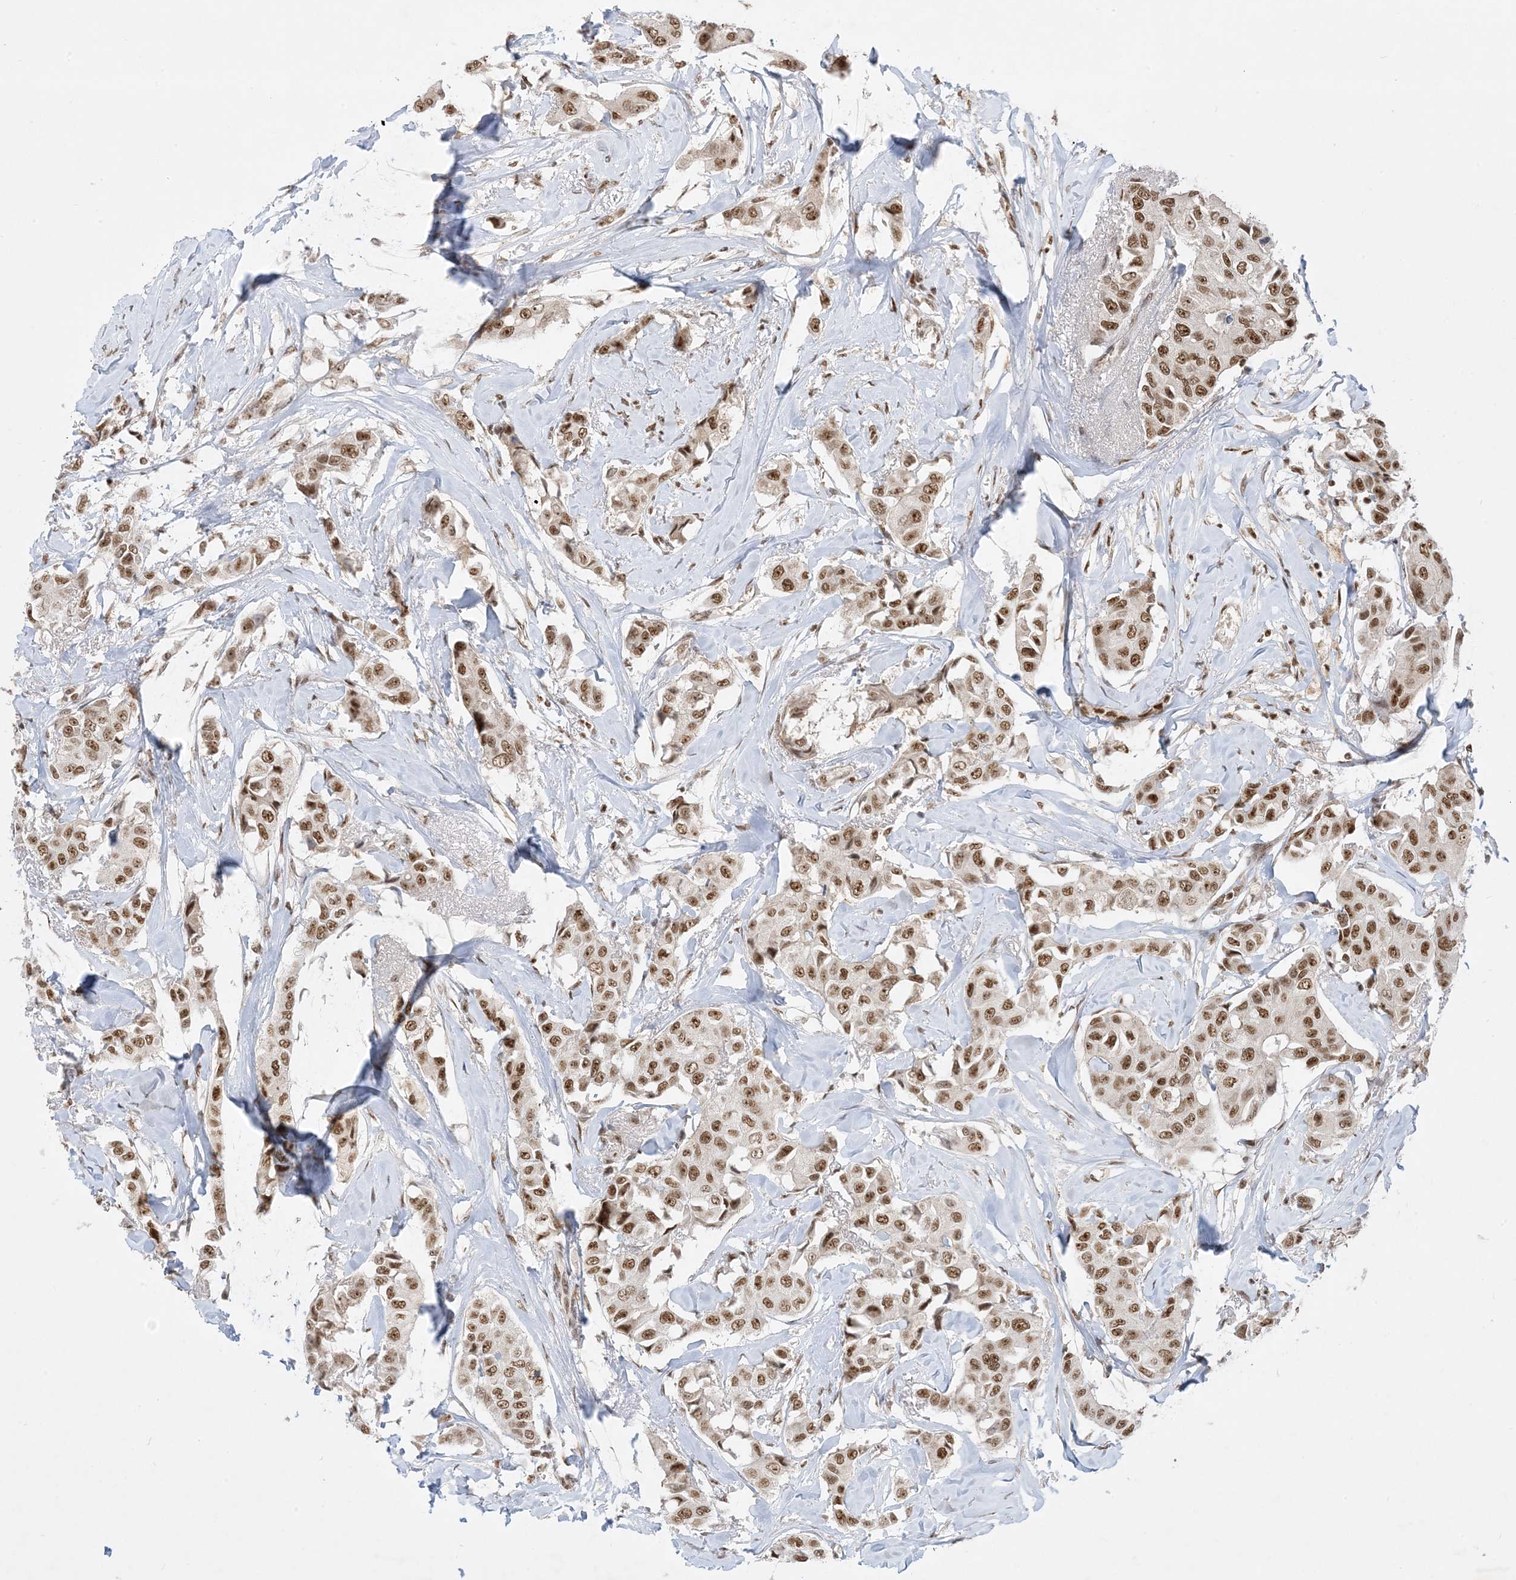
{"staining": {"intensity": "moderate", "quantity": ">75%", "location": "nuclear"}, "tissue": "breast cancer", "cell_type": "Tumor cells", "image_type": "cancer", "snomed": [{"axis": "morphology", "description": "Duct carcinoma"}, {"axis": "topography", "description": "Breast"}], "caption": "Intraductal carcinoma (breast) was stained to show a protein in brown. There is medium levels of moderate nuclear expression in about >75% of tumor cells. The staining was performed using DAB to visualize the protein expression in brown, while the nuclei were stained in blue with hematoxylin (Magnification: 20x).", "gene": "PPIL2", "patient": {"sex": "female", "age": 80}}